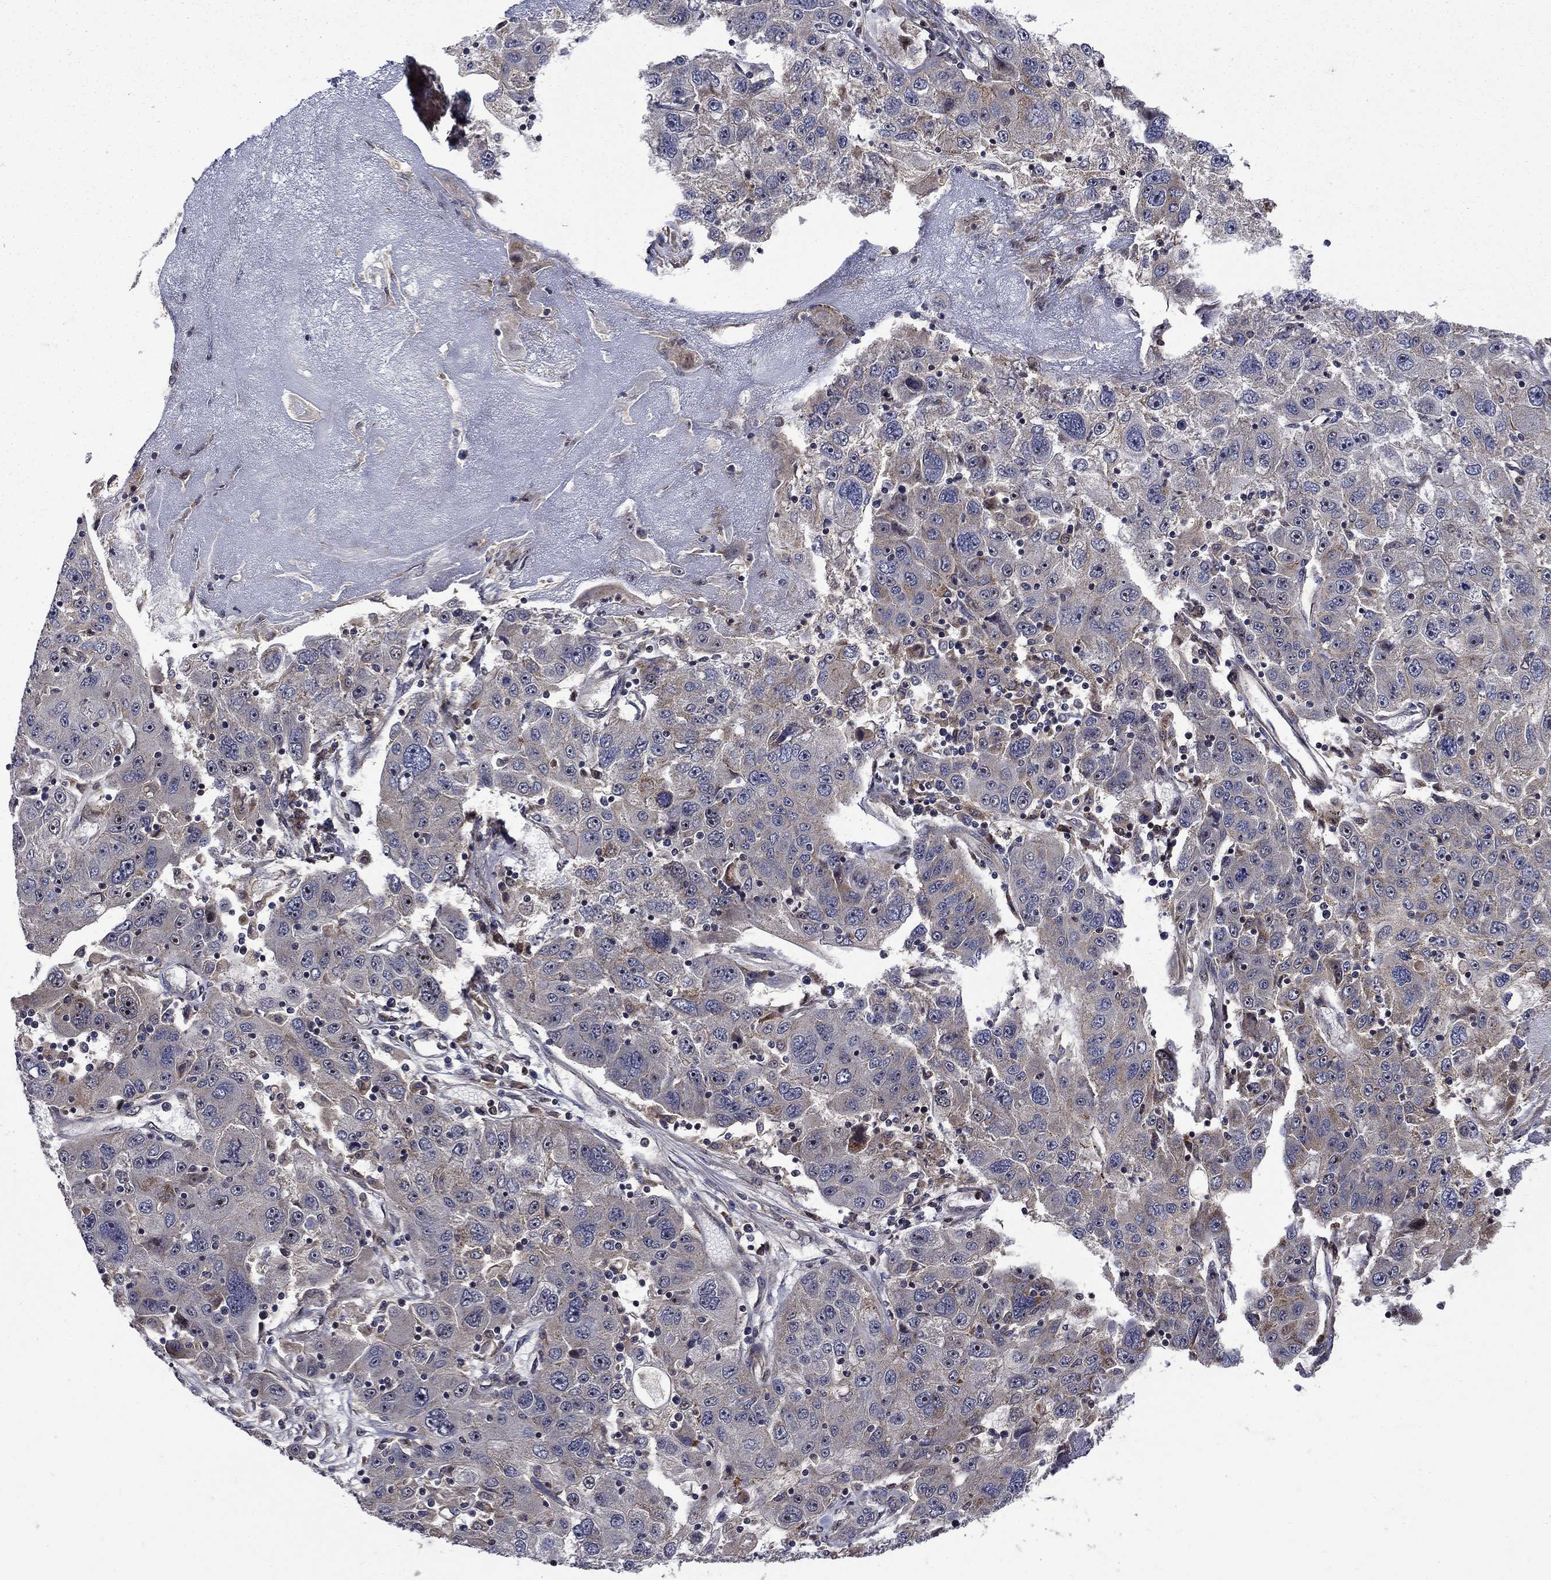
{"staining": {"intensity": "weak", "quantity": "<25%", "location": "cytoplasmic/membranous"}, "tissue": "stomach cancer", "cell_type": "Tumor cells", "image_type": "cancer", "snomed": [{"axis": "morphology", "description": "Adenocarcinoma, NOS"}, {"axis": "topography", "description": "Stomach"}], "caption": "A histopathology image of human stomach adenocarcinoma is negative for staining in tumor cells. Brightfield microscopy of IHC stained with DAB (3,3'-diaminobenzidine) (brown) and hematoxylin (blue), captured at high magnification.", "gene": "AGTPBP1", "patient": {"sex": "male", "age": 56}}